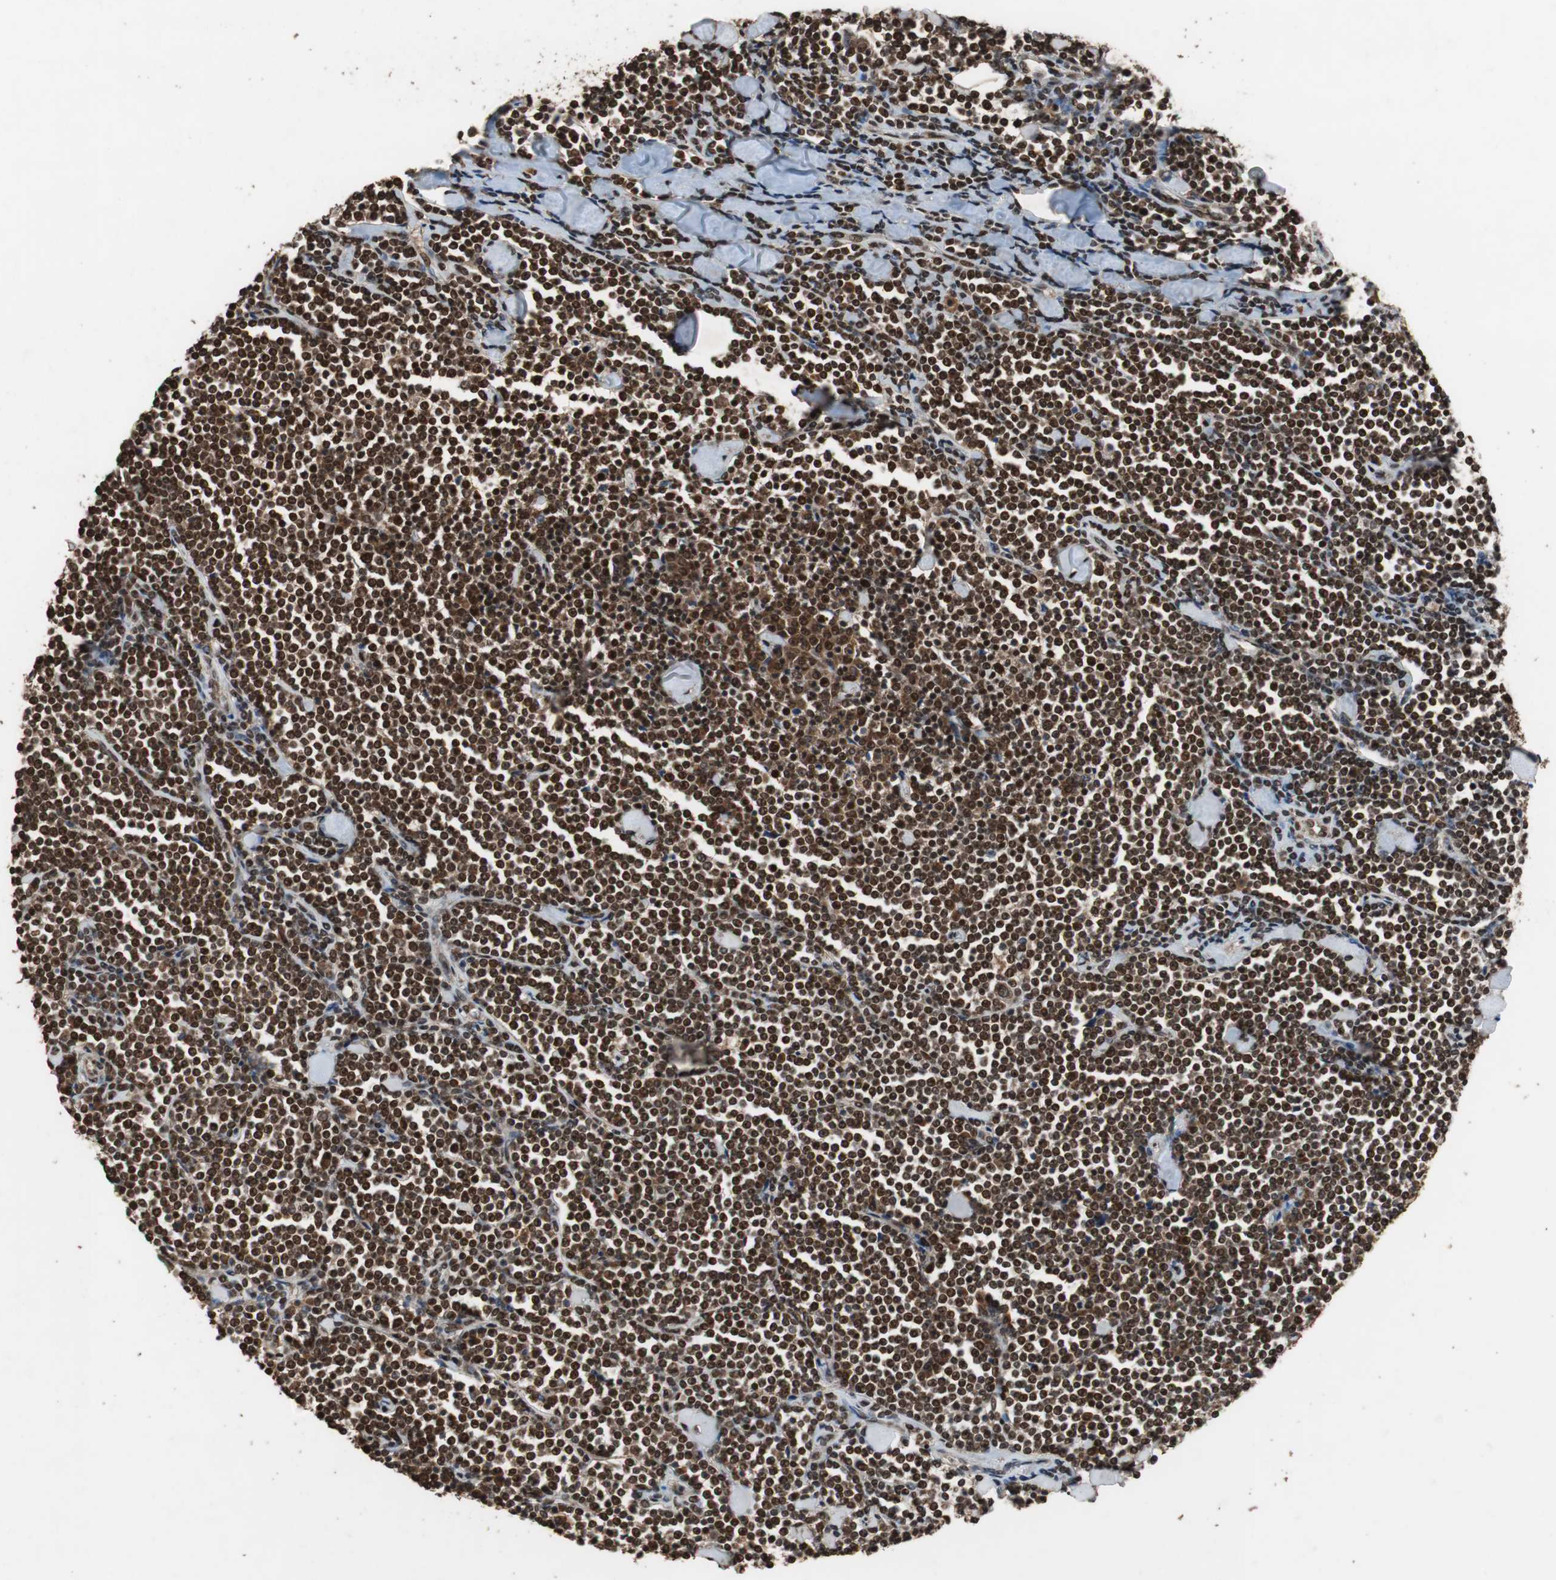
{"staining": {"intensity": "strong", "quantity": ">75%", "location": "cytoplasmic/membranous,nuclear"}, "tissue": "lymphoma", "cell_type": "Tumor cells", "image_type": "cancer", "snomed": [{"axis": "morphology", "description": "Malignant lymphoma, non-Hodgkin's type, Low grade"}, {"axis": "topography", "description": "Soft tissue"}], "caption": "Immunohistochemical staining of human low-grade malignant lymphoma, non-Hodgkin's type shows high levels of strong cytoplasmic/membranous and nuclear protein expression in approximately >75% of tumor cells.", "gene": "ZNF18", "patient": {"sex": "male", "age": 92}}